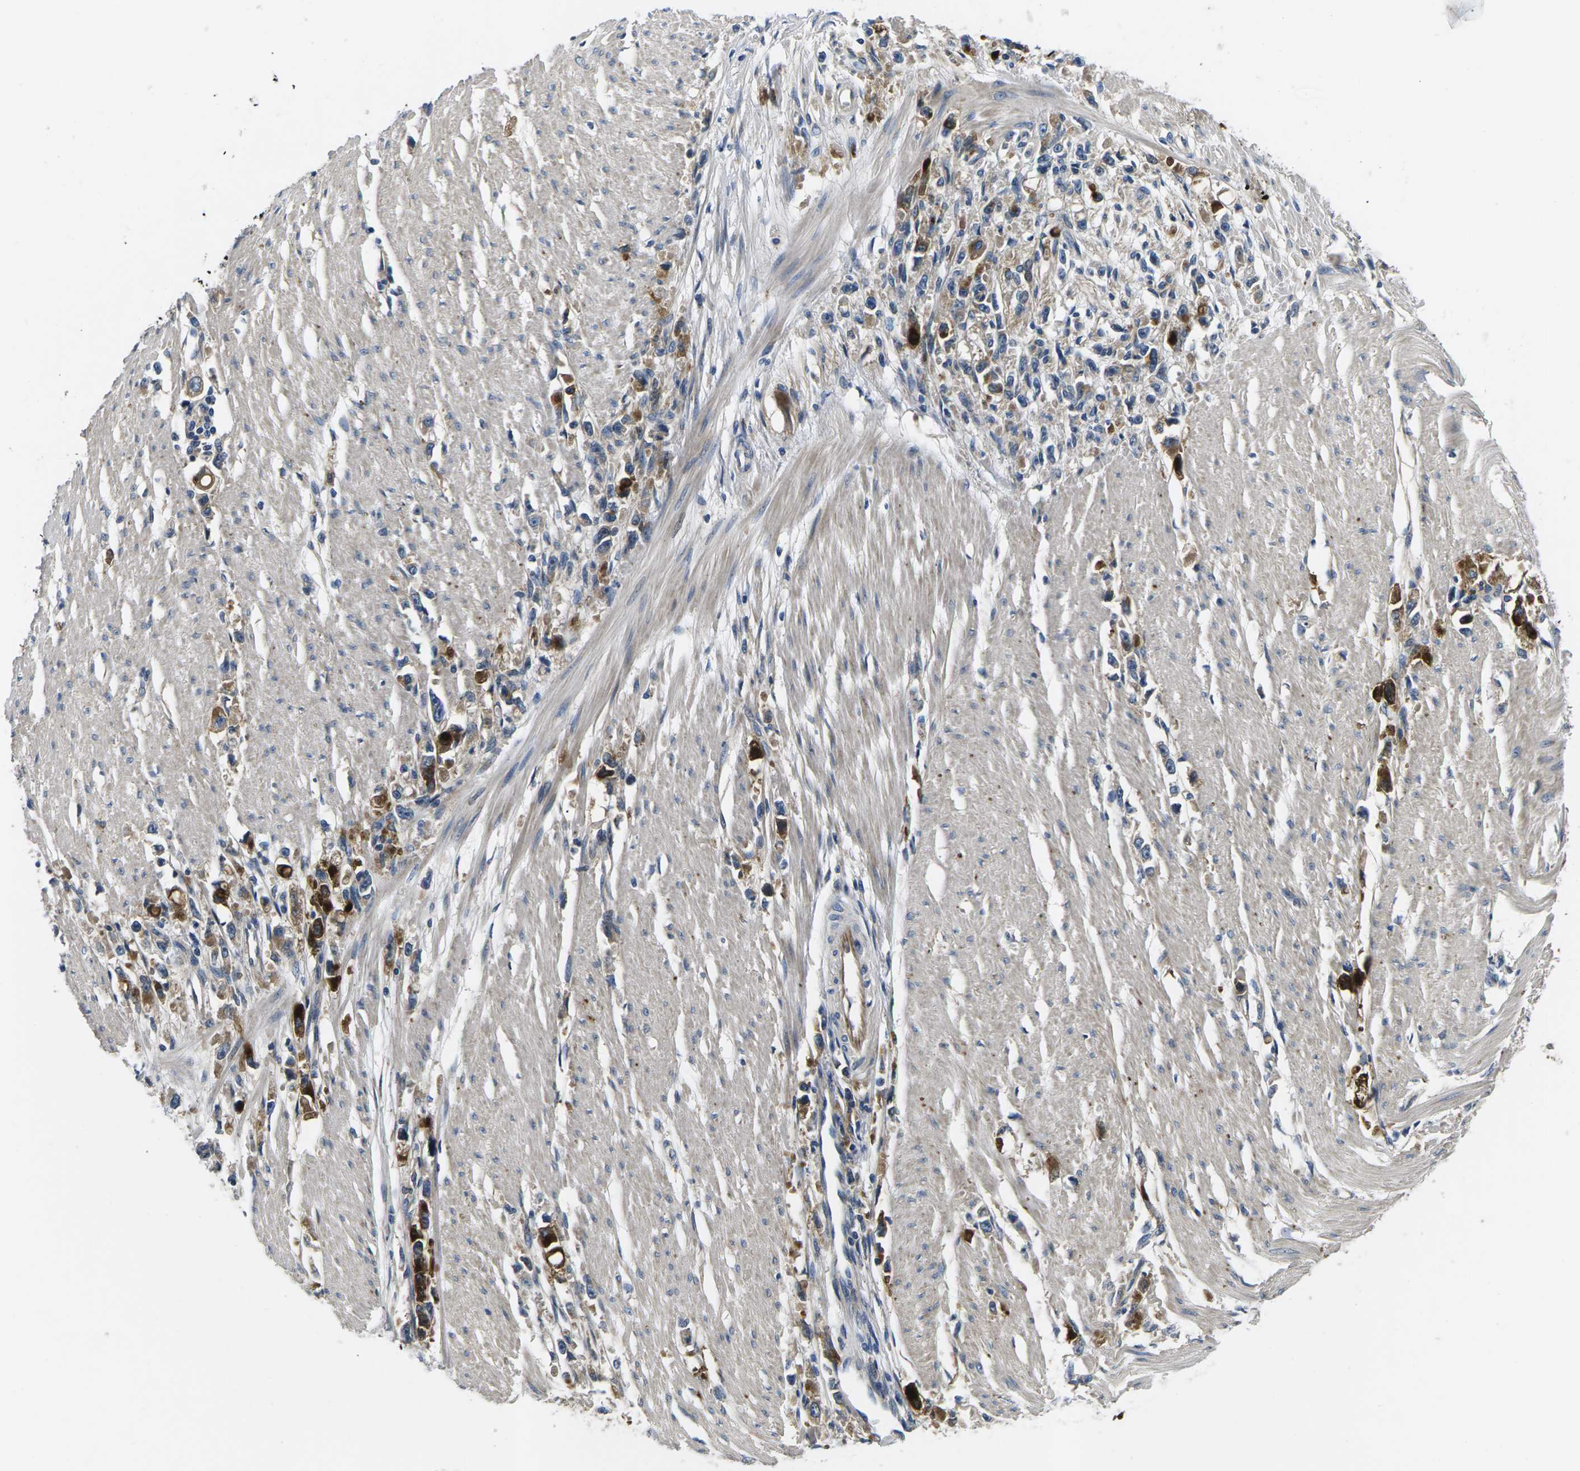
{"staining": {"intensity": "moderate", "quantity": "25%-75%", "location": "cytoplasmic/membranous"}, "tissue": "stomach cancer", "cell_type": "Tumor cells", "image_type": "cancer", "snomed": [{"axis": "morphology", "description": "Adenocarcinoma, NOS"}, {"axis": "topography", "description": "Stomach"}], "caption": "IHC histopathology image of neoplastic tissue: human adenocarcinoma (stomach) stained using IHC reveals medium levels of moderate protein expression localized specifically in the cytoplasmic/membranous of tumor cells, appearing as a cytoplasmic/membranous brown color.", "gene": "PLCE1", "patient": {"sex": "female", "age": 59}}